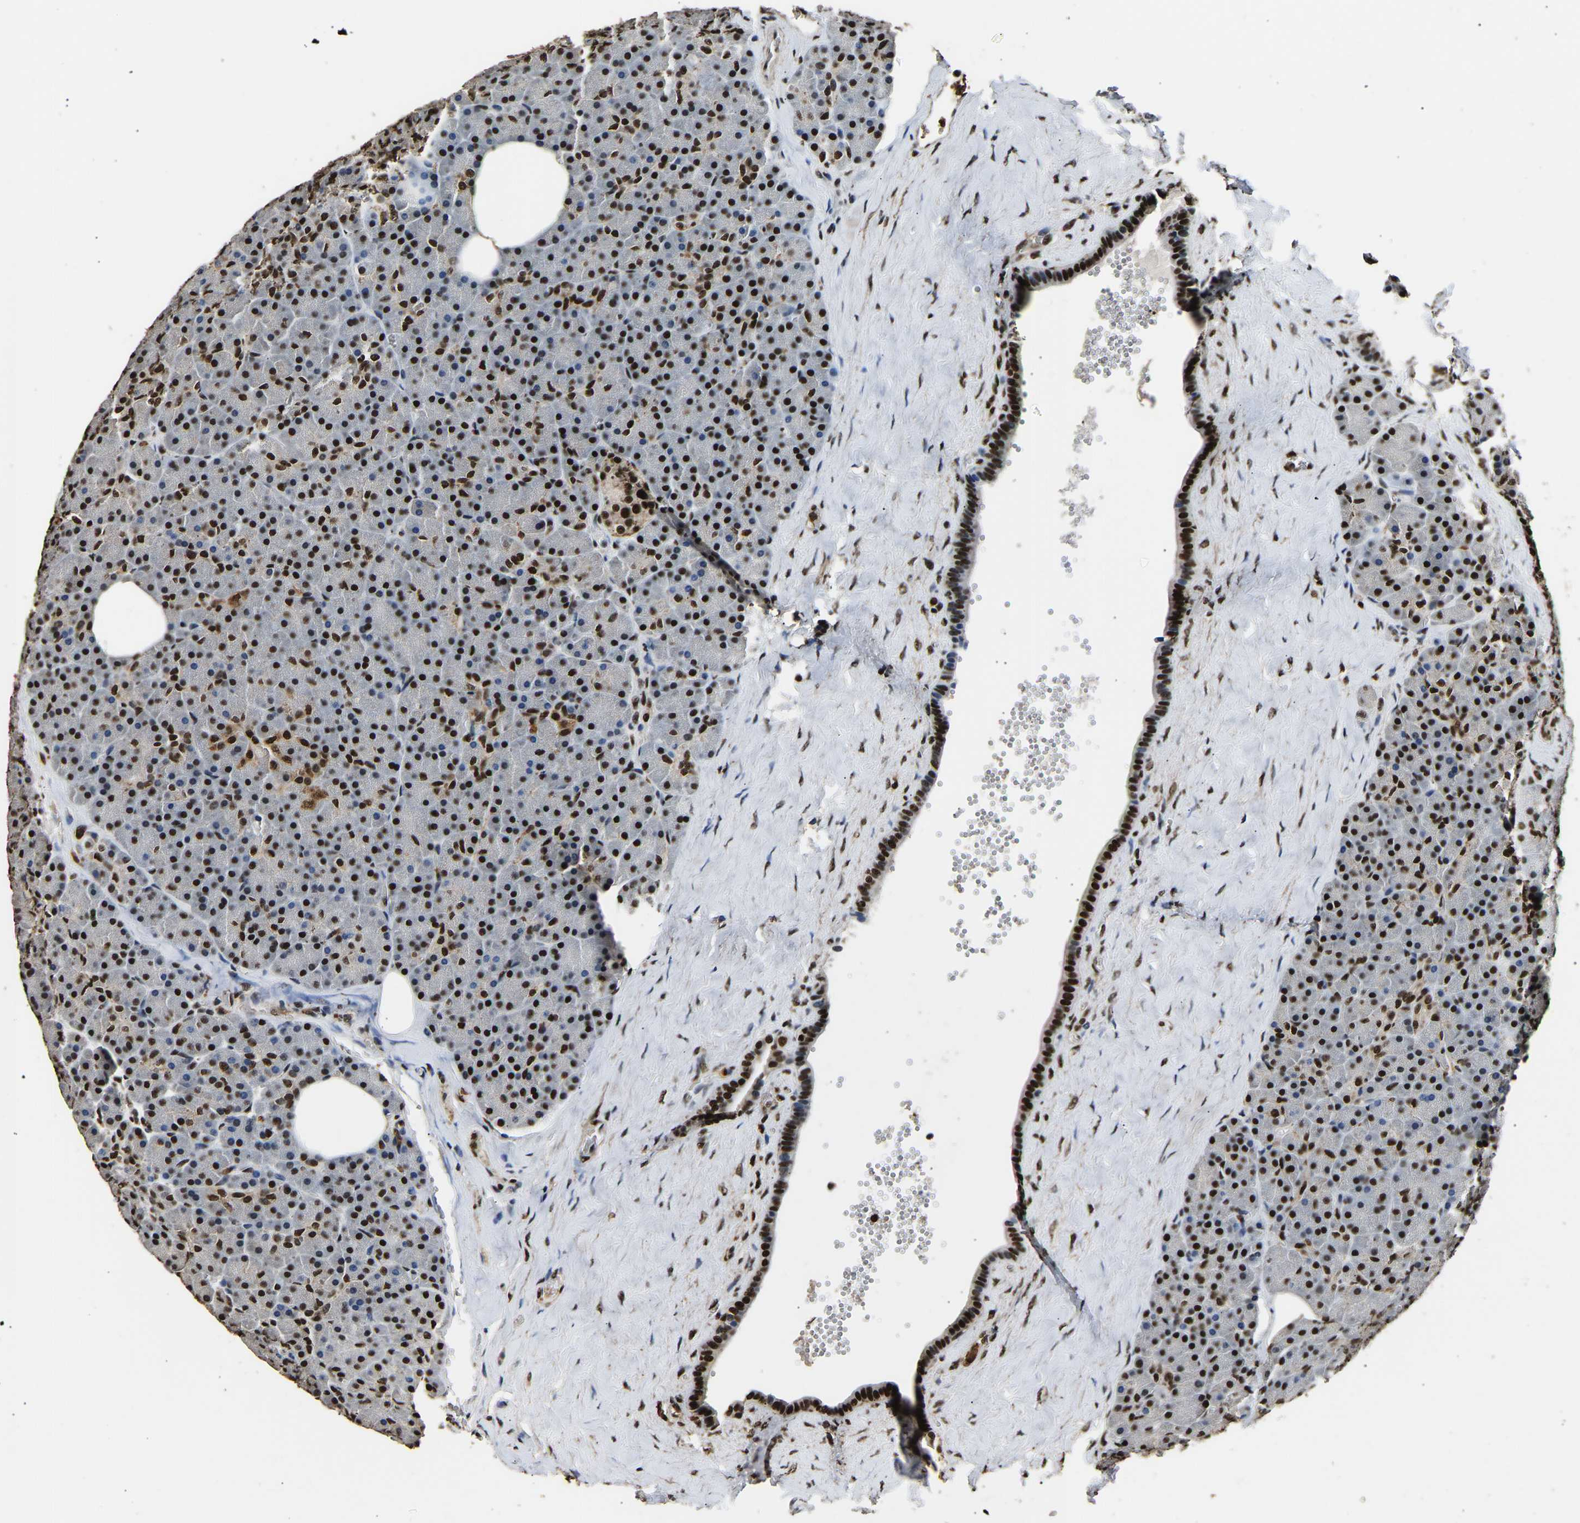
{"staining": {"intensity": "strong", "quantity": ">75%", "location": "nuclear"}, "tissue": "pancreas", "cell_type": "Exocrine glandular cells", "image_type": "normal", "snomed": [{"axis": "morphology", "description": "Normal tissue, NOS"}, {"axis": "morphology", "description": "Carcinoid, malignant, NOS"}, {"axis": "topography", "description": "Pancreas"}], "caption": "Protein staining shows strong nuclear positivity in approximately >75% of exocrine glandular cells in benign pancreas.", "gene": "SAFB", "patient": {"sex": "female", "age": 35}}